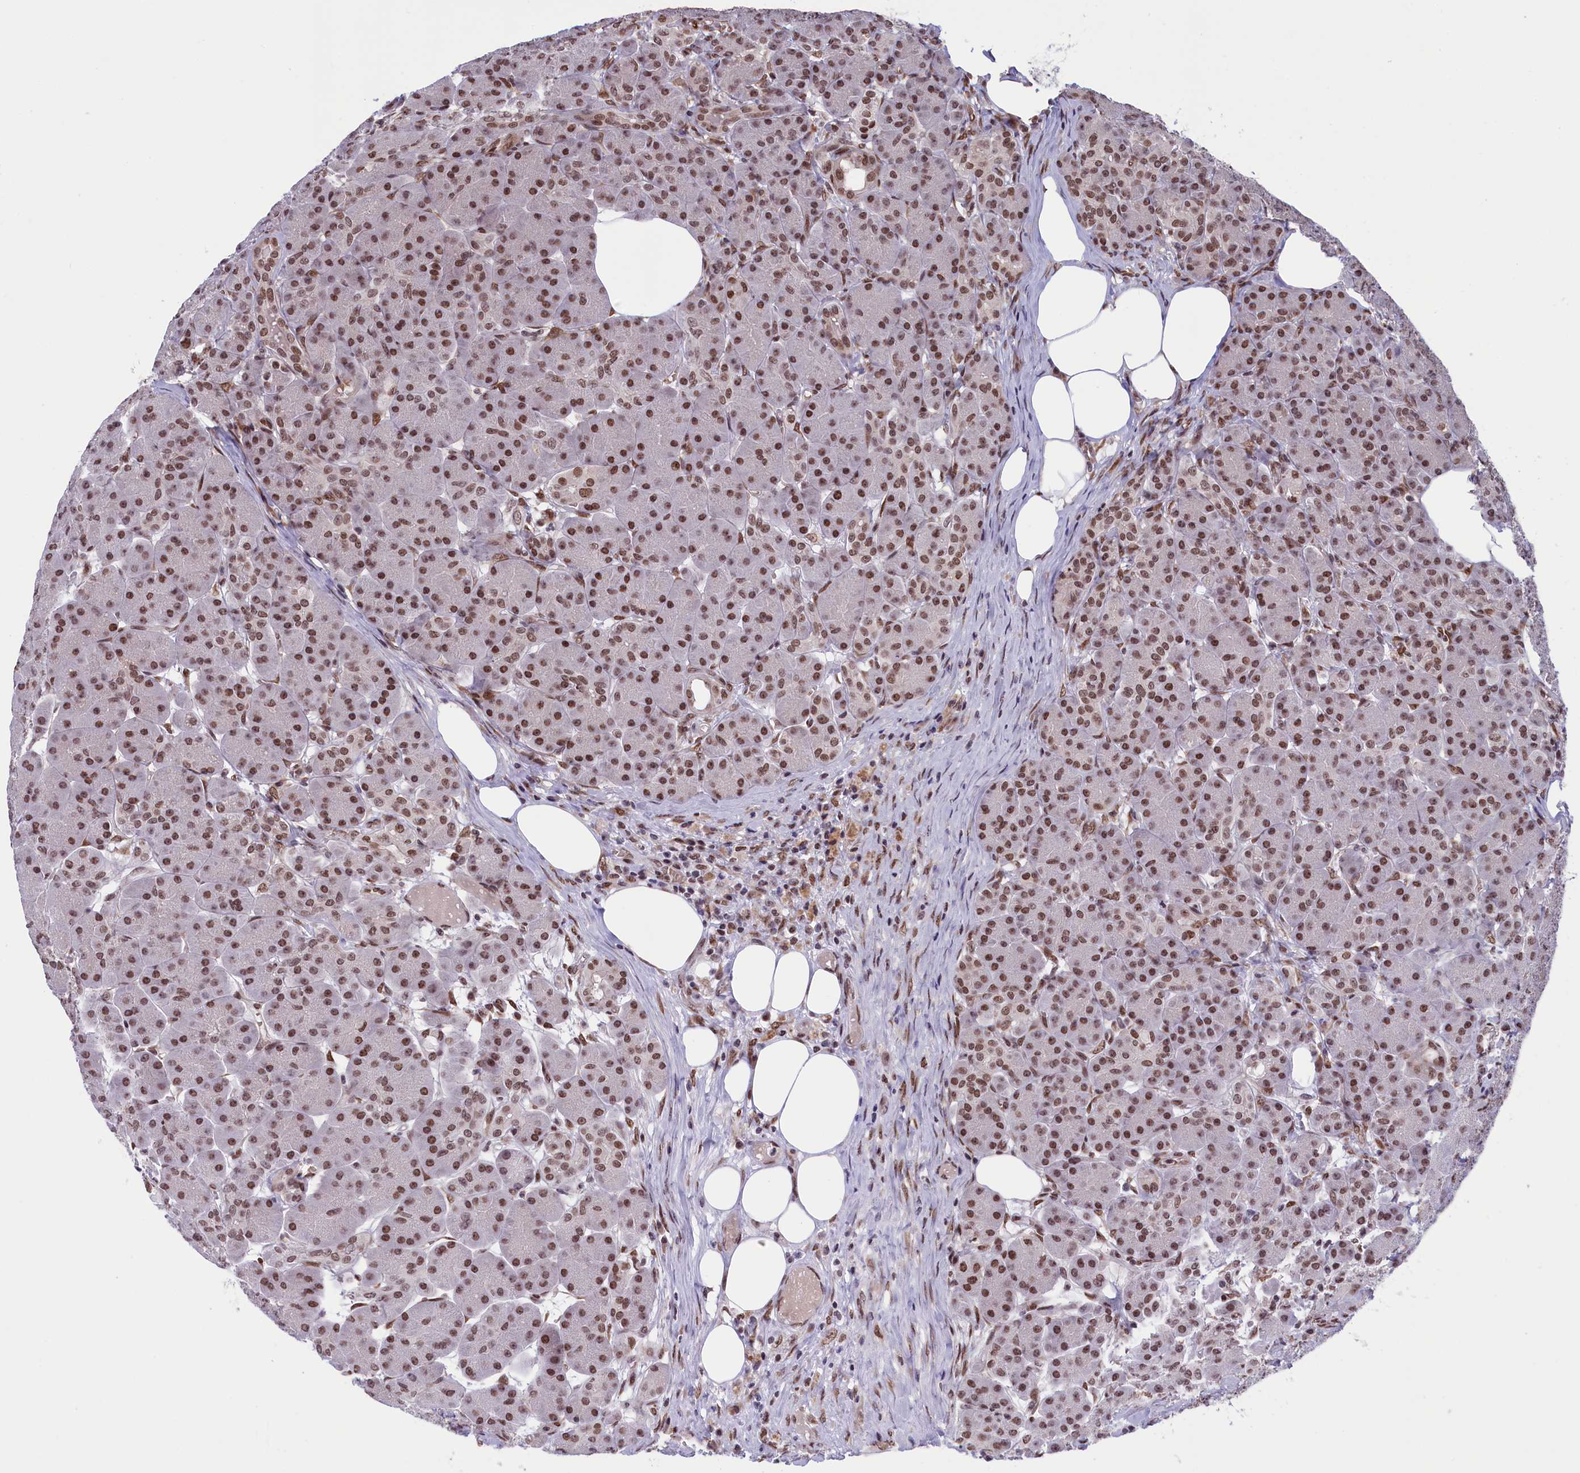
{"staining": {"intensity": "moderate", "quantity": ">75%", "location": "nuclear"}, "tissue": "pancreas", "cell_type": "Exocrine glandular cells", "image_type": "normal", "snomed": [{"axis": "morphology", "description": "Normal tissue, NOS"}, {"axis": "topography", "description": "Pancreas"}], "caption": "Immunohistochemistry of normal human pancreas demonstrates medium levels of moderate nuclear positivity in approximately >75% of exocrine glandular cells. Ihc stains the protein of interest in brown and the nuclei are stained blue.", "gene": "MPHOSPH8", "patient": {"sex": "male", "age": 63}}